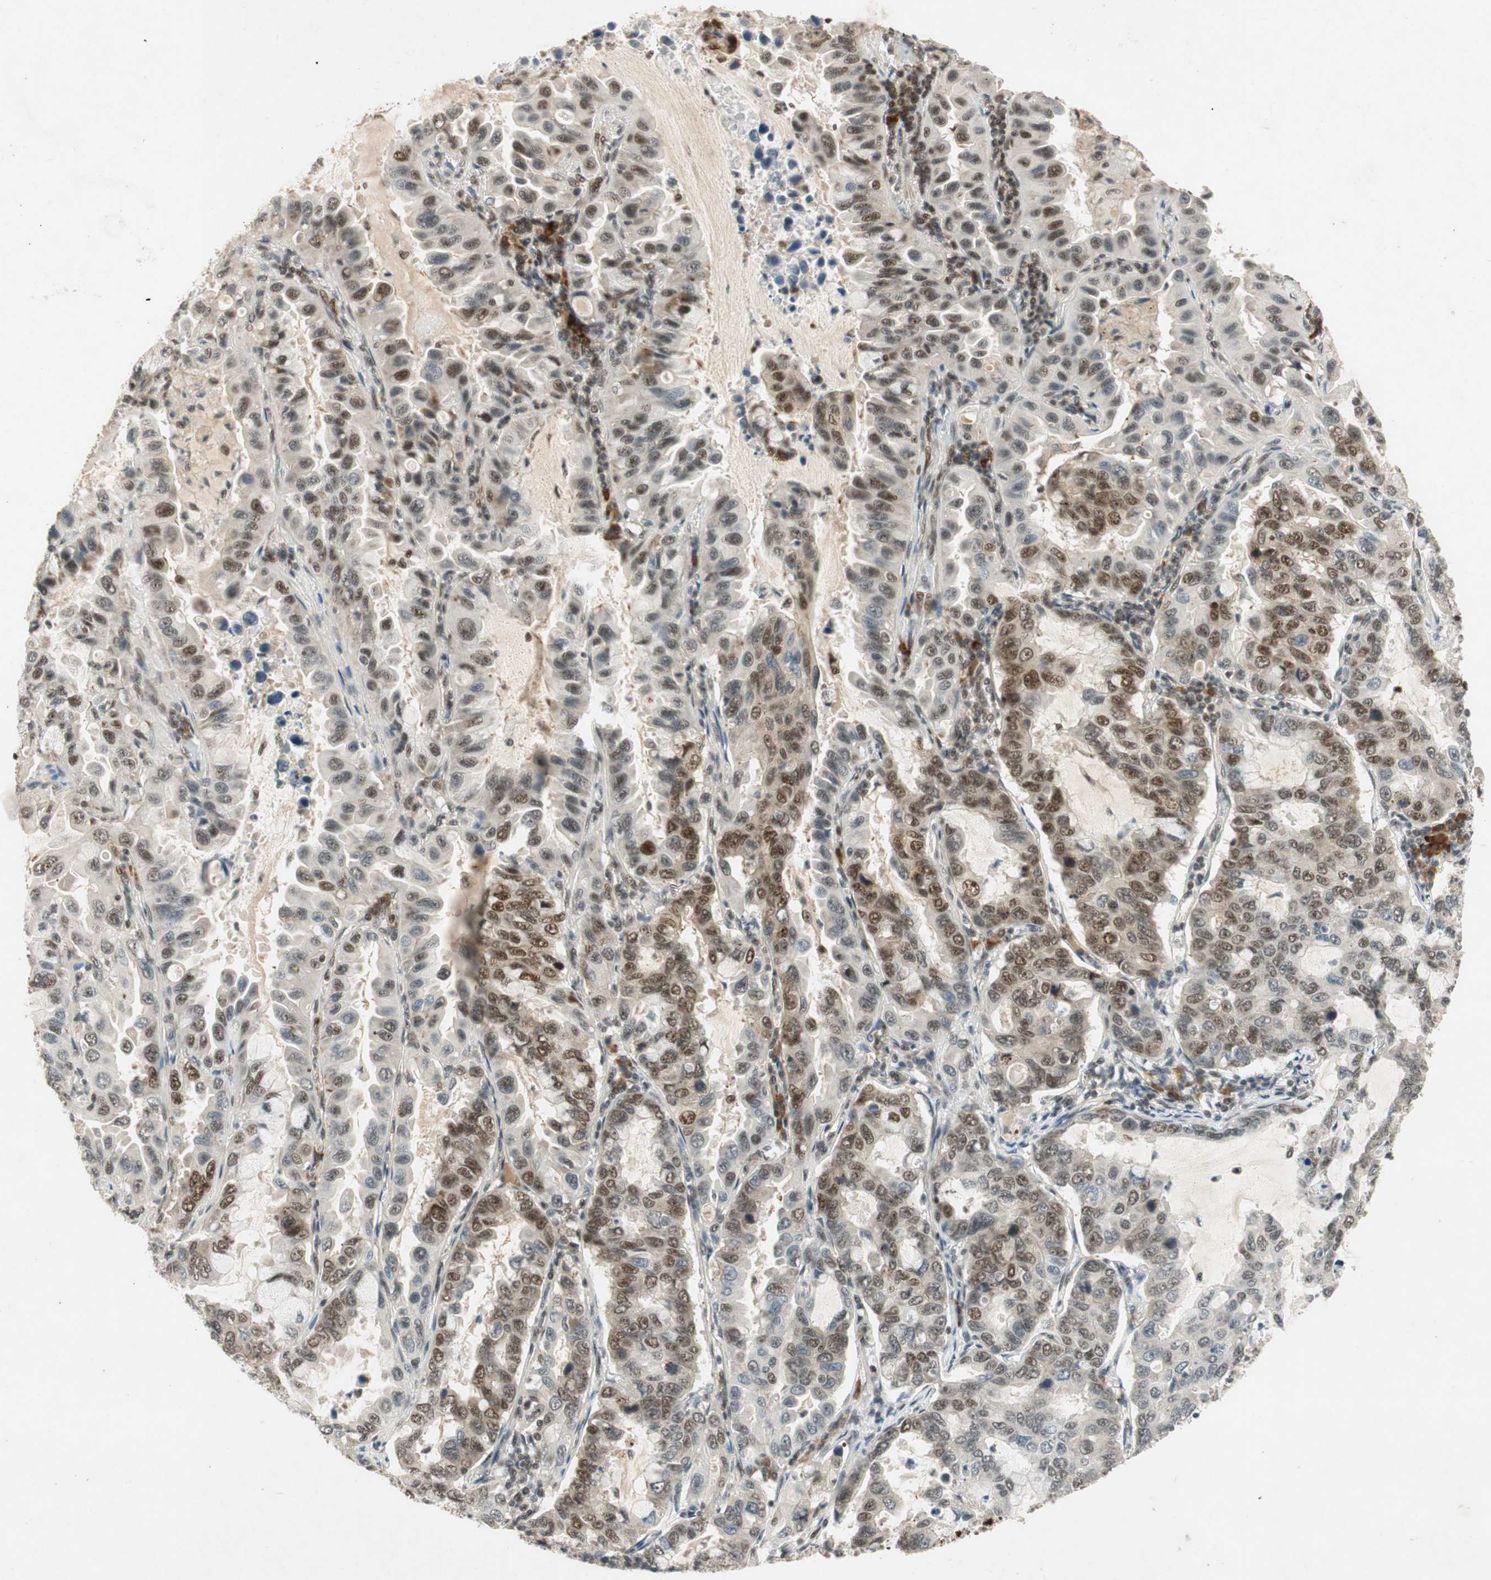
{"staining": {"intensity": "moderate", "quantity": "25%-75%", "location": "nuclear"}, "tissue": "lung cancer", "cell_type": "Tumor cells", "image_type": "cancer", "snomed": [{"axis": "morphology", "description": "Adenocarcinoma, NOS"}, {"axis": "topography", "description": "Lung"}], "caption": "Lung cancer was stained to show a protein in brown. There is medium levels of moderate nuclear positivity in approximately 25%-75% of tumor cells.", "gene": "NCBP3", "patient": {"sex": "male", "age": 64}}